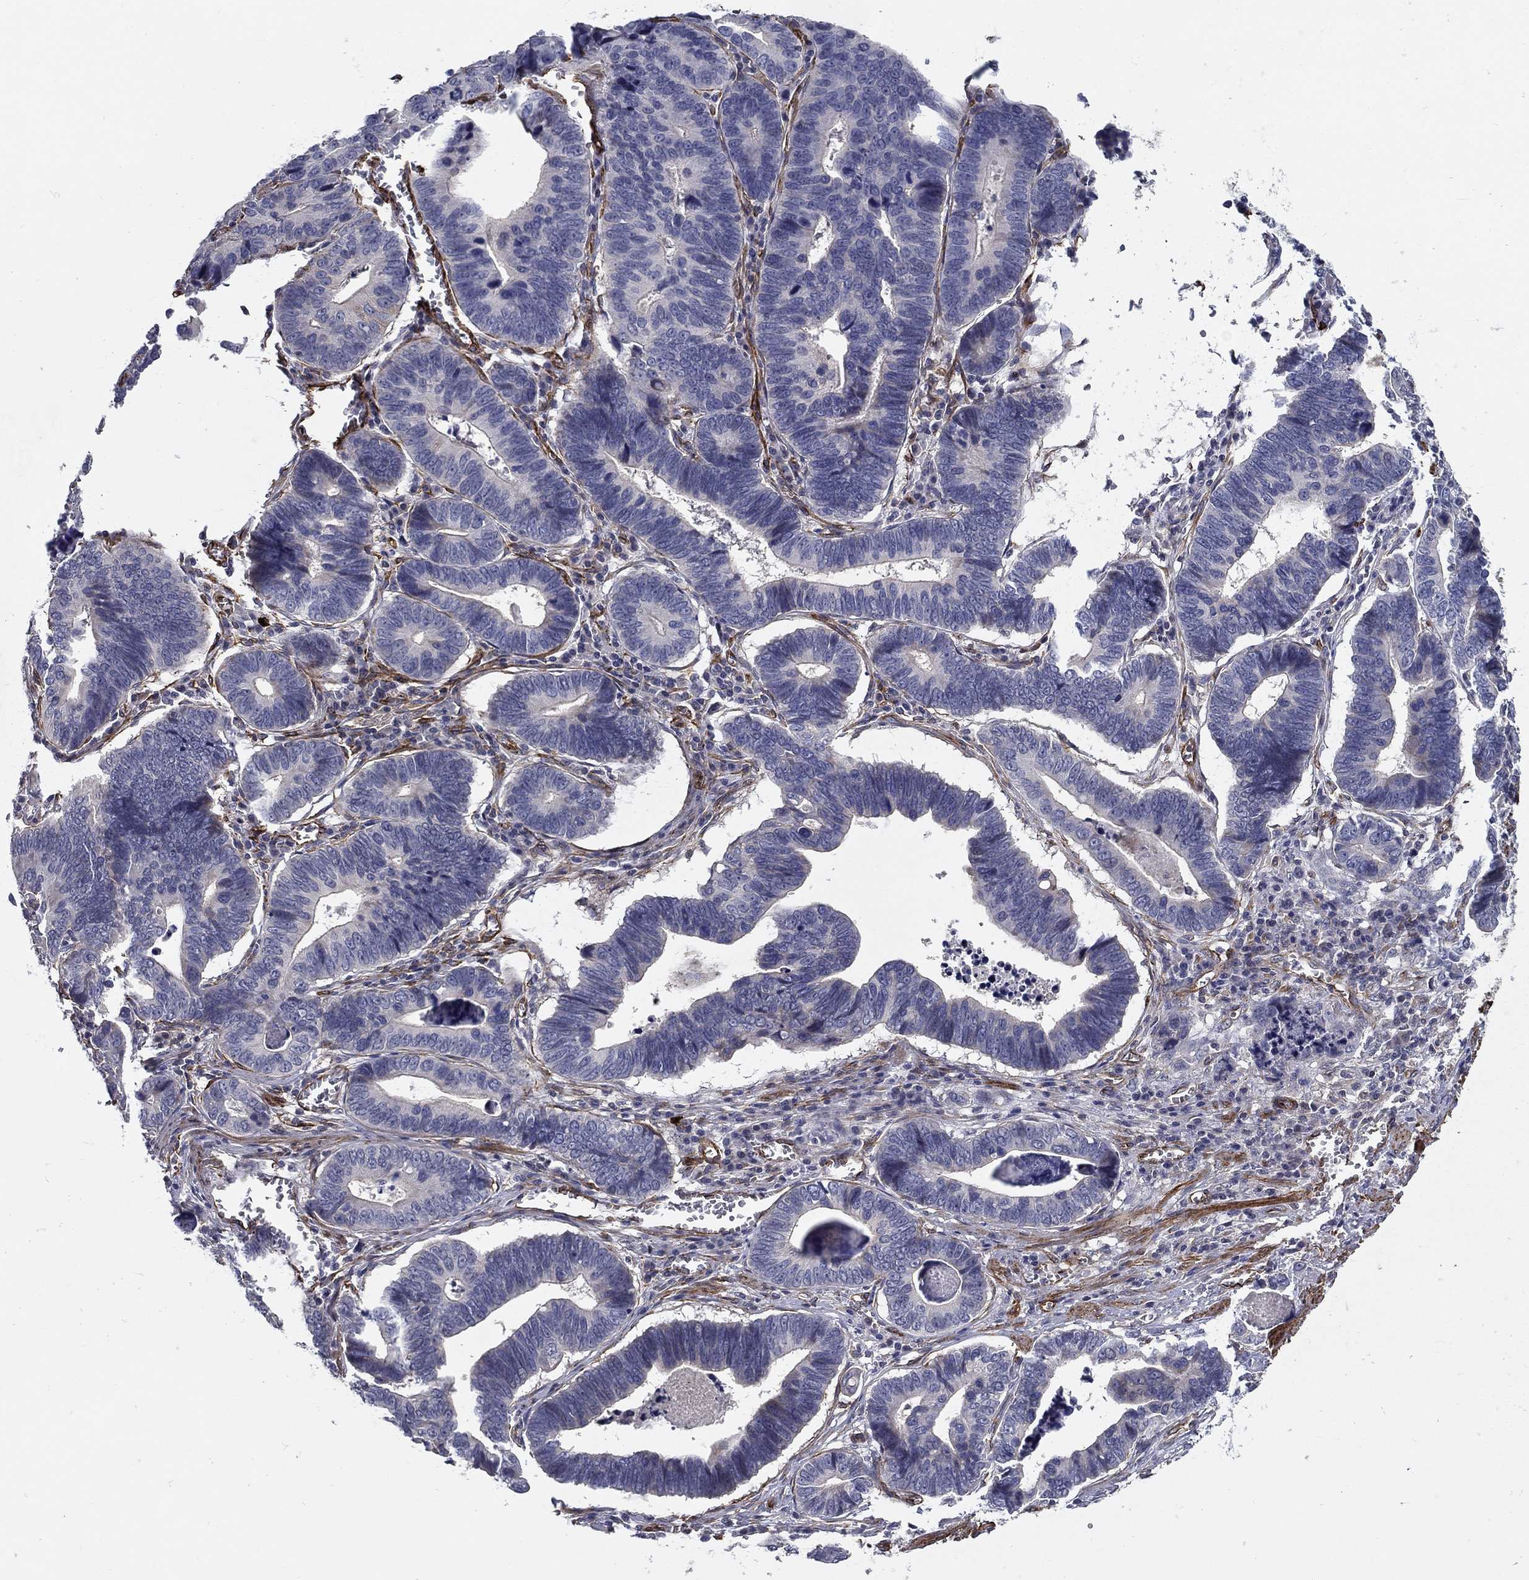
{"staining": {"intensity": "negative", "quantity": "none", "location": "none"}, "tissue": "stomach cancer", "cell_type": "Tumor cells", "image_type": "cancer", "snomed": [{"axis": "morphology", "description": "Adenocarcinoma, NOS"}, {"axis": "topography", "description": "Stomach"}], "caption": "Protein analysis of adenocarcinoma (stomach) reveals no significant expression in tumor cells.", "gene": "SYNC", "patient": {"sex": "male", "age": 84}}